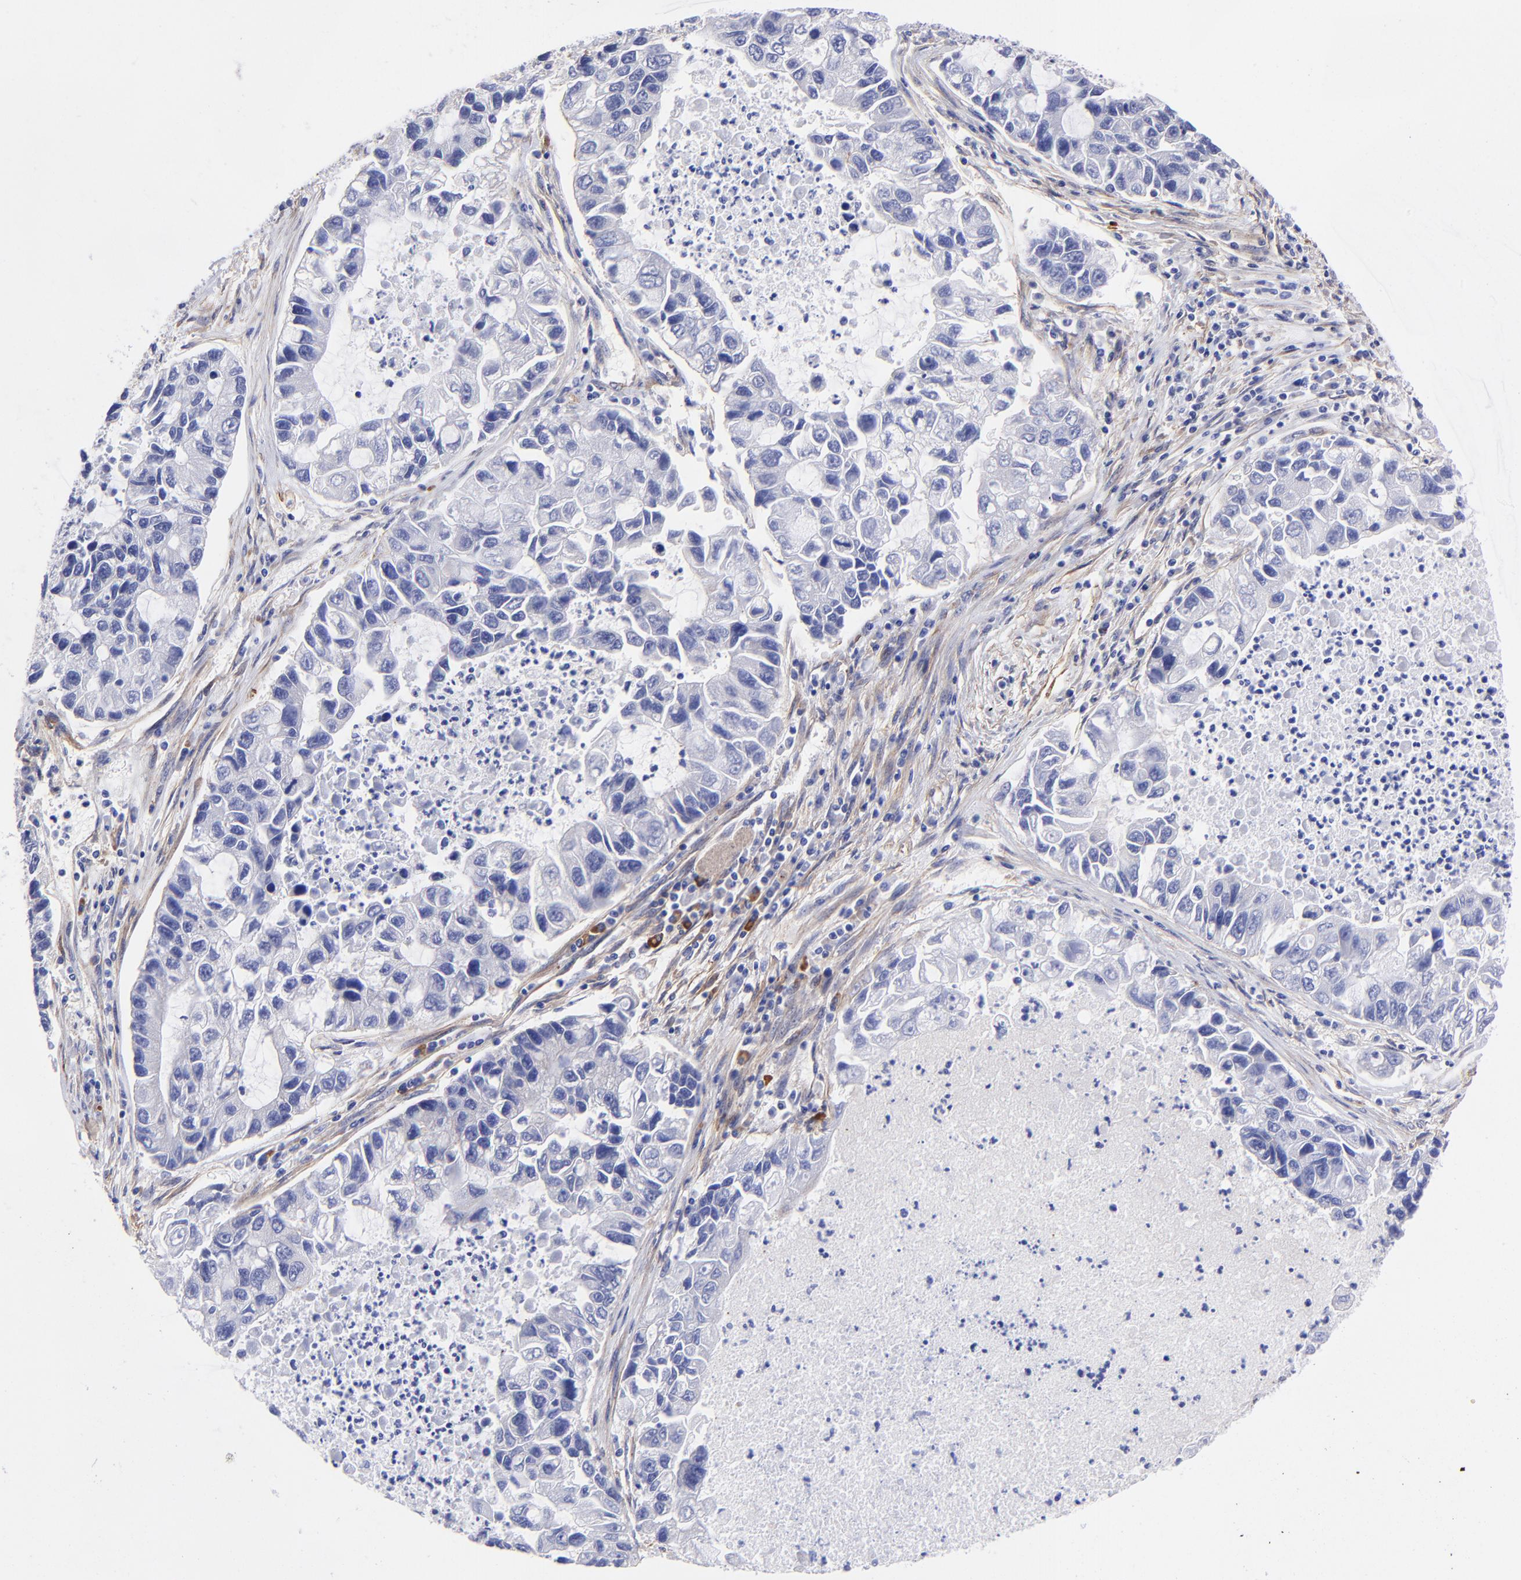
{"staining": {"intensity": "negative", "quantity": "none", "location": "none"}, "tissue": "lung cancer", "cell_type": "Tumor cells", "image_type": "cancer", "snomed": [{"axis": "morphology", "description": "Adenocarcinoma, NOS"}, {"axis": "topography", "description": "Lung"}], "caption": "This image is of adenocarcinoma (lung) stained with immunohistochemistry to label a protein in brown with the nuclei are counter-stained blue. There is no staining in tumor cells.", "gene": "PPFIBP1", "patient": {"sex": "female", "age": 51}}